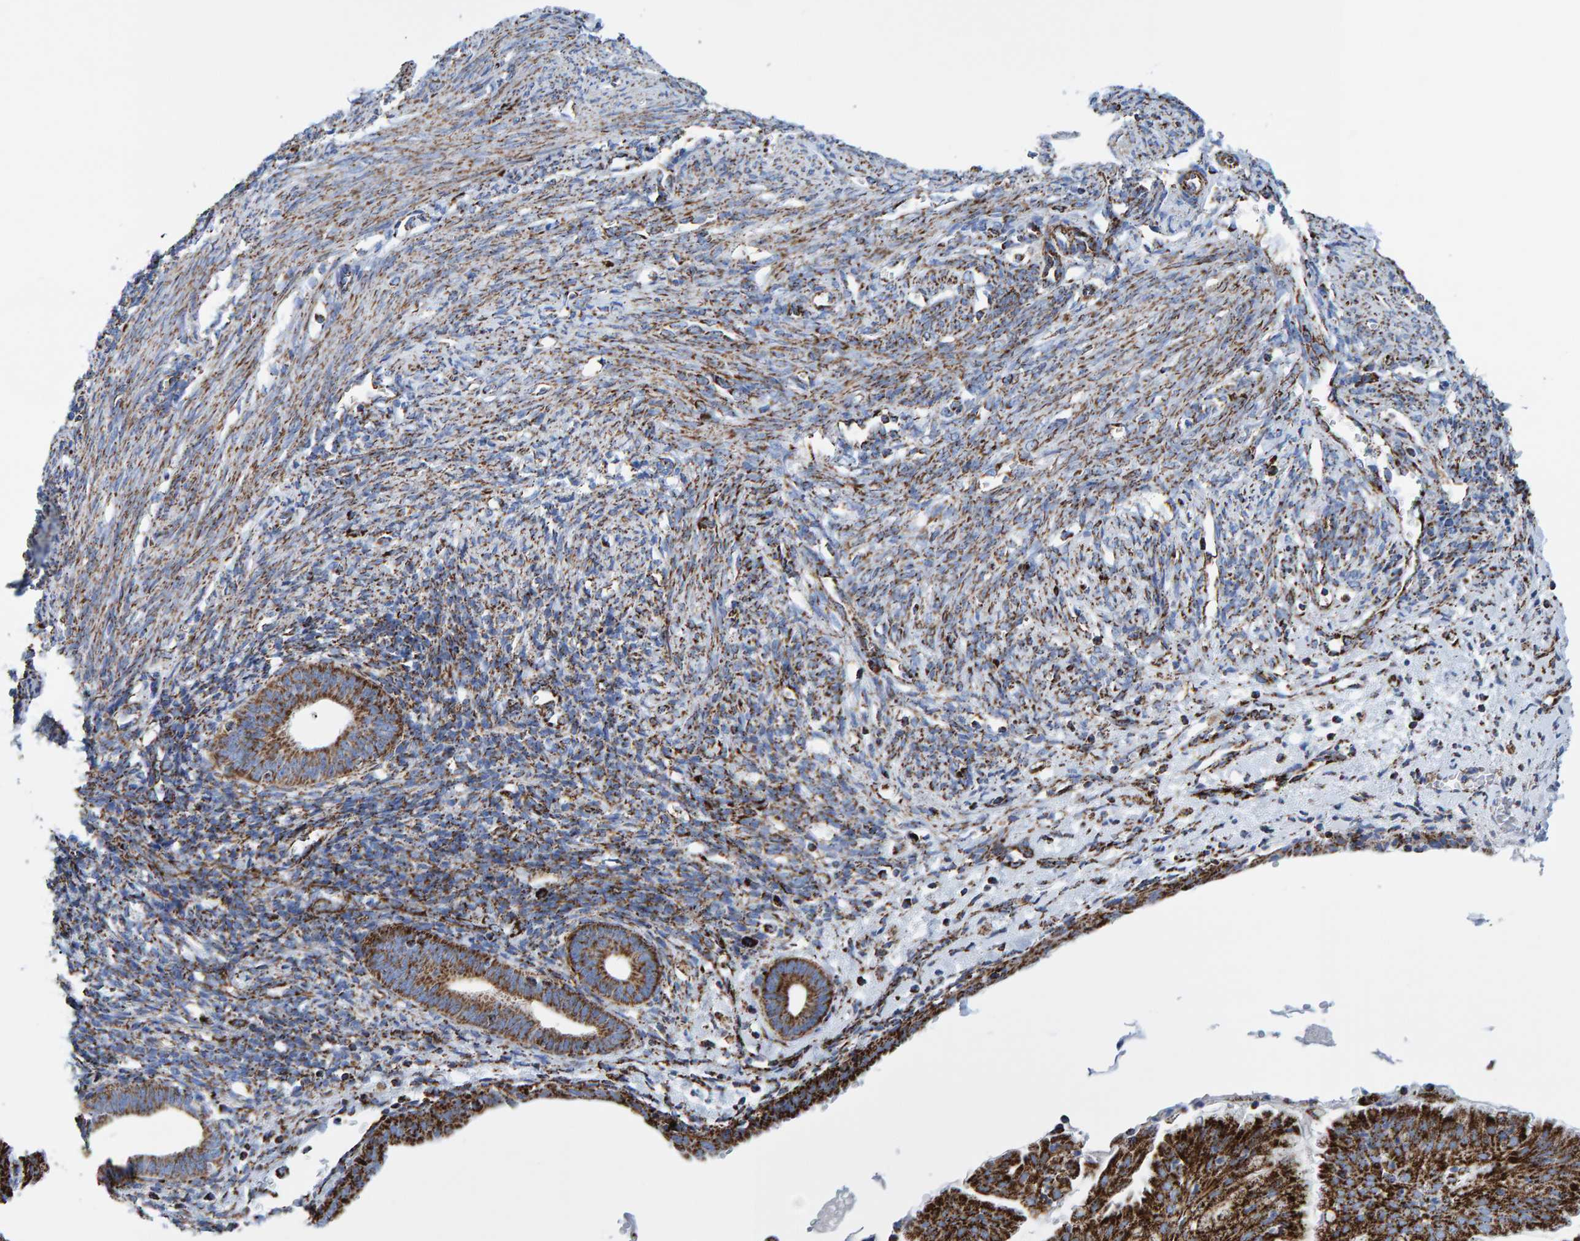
{"staining": {"intensity": "moderate", "quantity": ">75%", "location": "cytoplasmic/membranous"}, "tissue": "endometrium", "cell_type": "Cells in endometrial stroma", "image_type": "normal", "snomed": [{"axis": "morphology", "description": "Normal tissue, NOS"}, {"axis": "morphology", "description": "Adenocarcinoma, NOS"}, {"axis": "topography", "description": "Endometrium"}], "caption": "This micrograph demonstrates benign endometrium stained with immunohistochemistry (IHC) to label a protein in brown. The cytoplasmic/membranous of cells in endometrial stroma show moderate positivity for the protein. Nuclei are counter-stained blue.", "gene": "ENSG00000262660", "patient": {"sex": "female", "age": 57}}